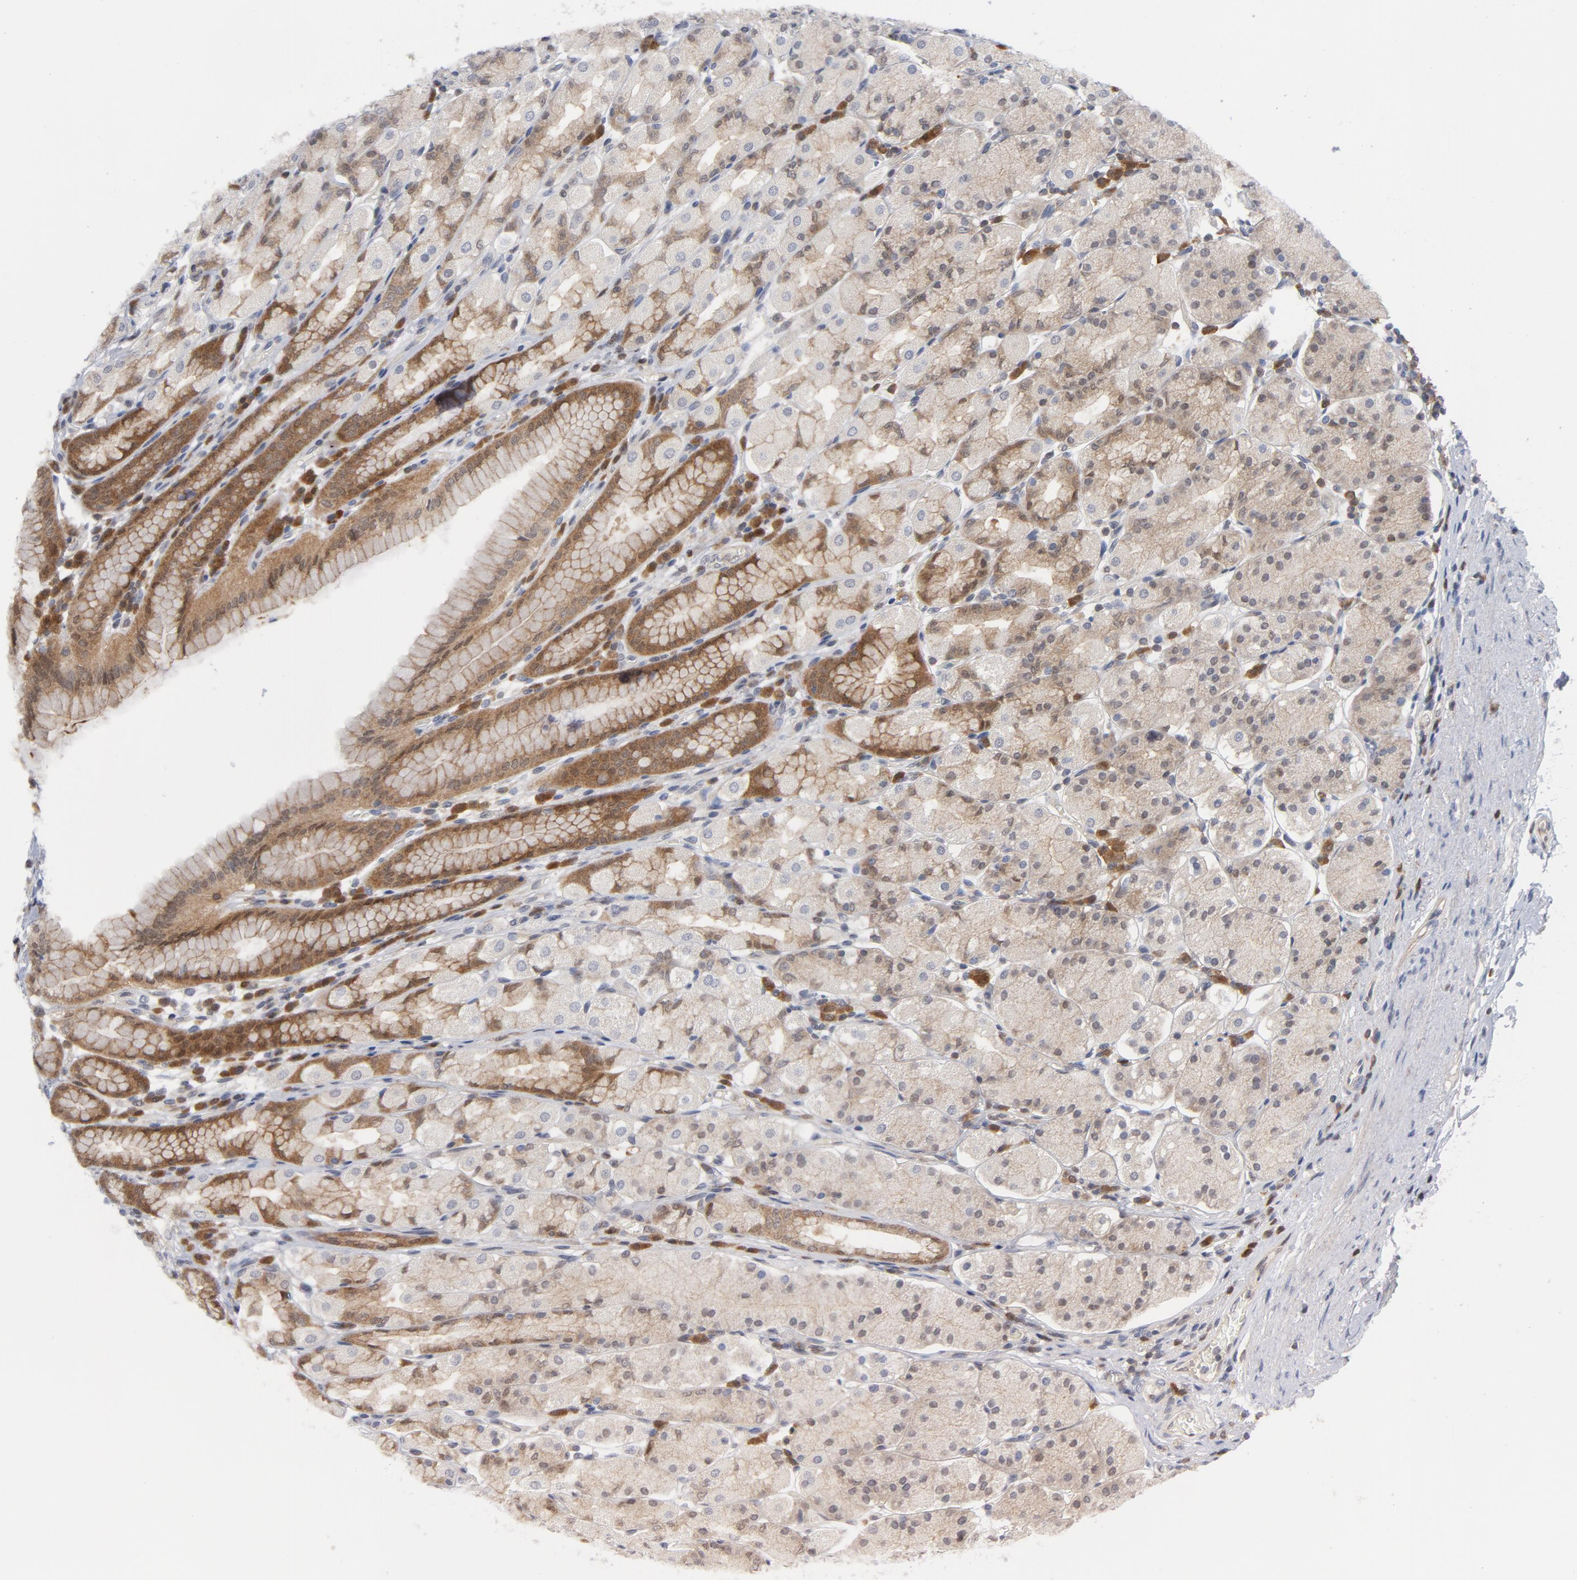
{"staining": {"intensity": "moderate", "quantity": "25%-75%", "location": "cytoplasmic/membranous"}, "tissue": "stomach", "cell_type": "Glandular cells", "image_type": "normal", "snomed": [{"axis": "morphology", "description": "Normal tissue, NOS"}, {"axis": "topography", "description": "Stomach, upper"}], "caption": "Glandular cells reveal medium levels of moderate cytoplasmic/membranous expression in about 25%-75% of cells in unremarkable human stomach.", "gene": "TRADD", "patient": {"sex": "male", "age": 68}}